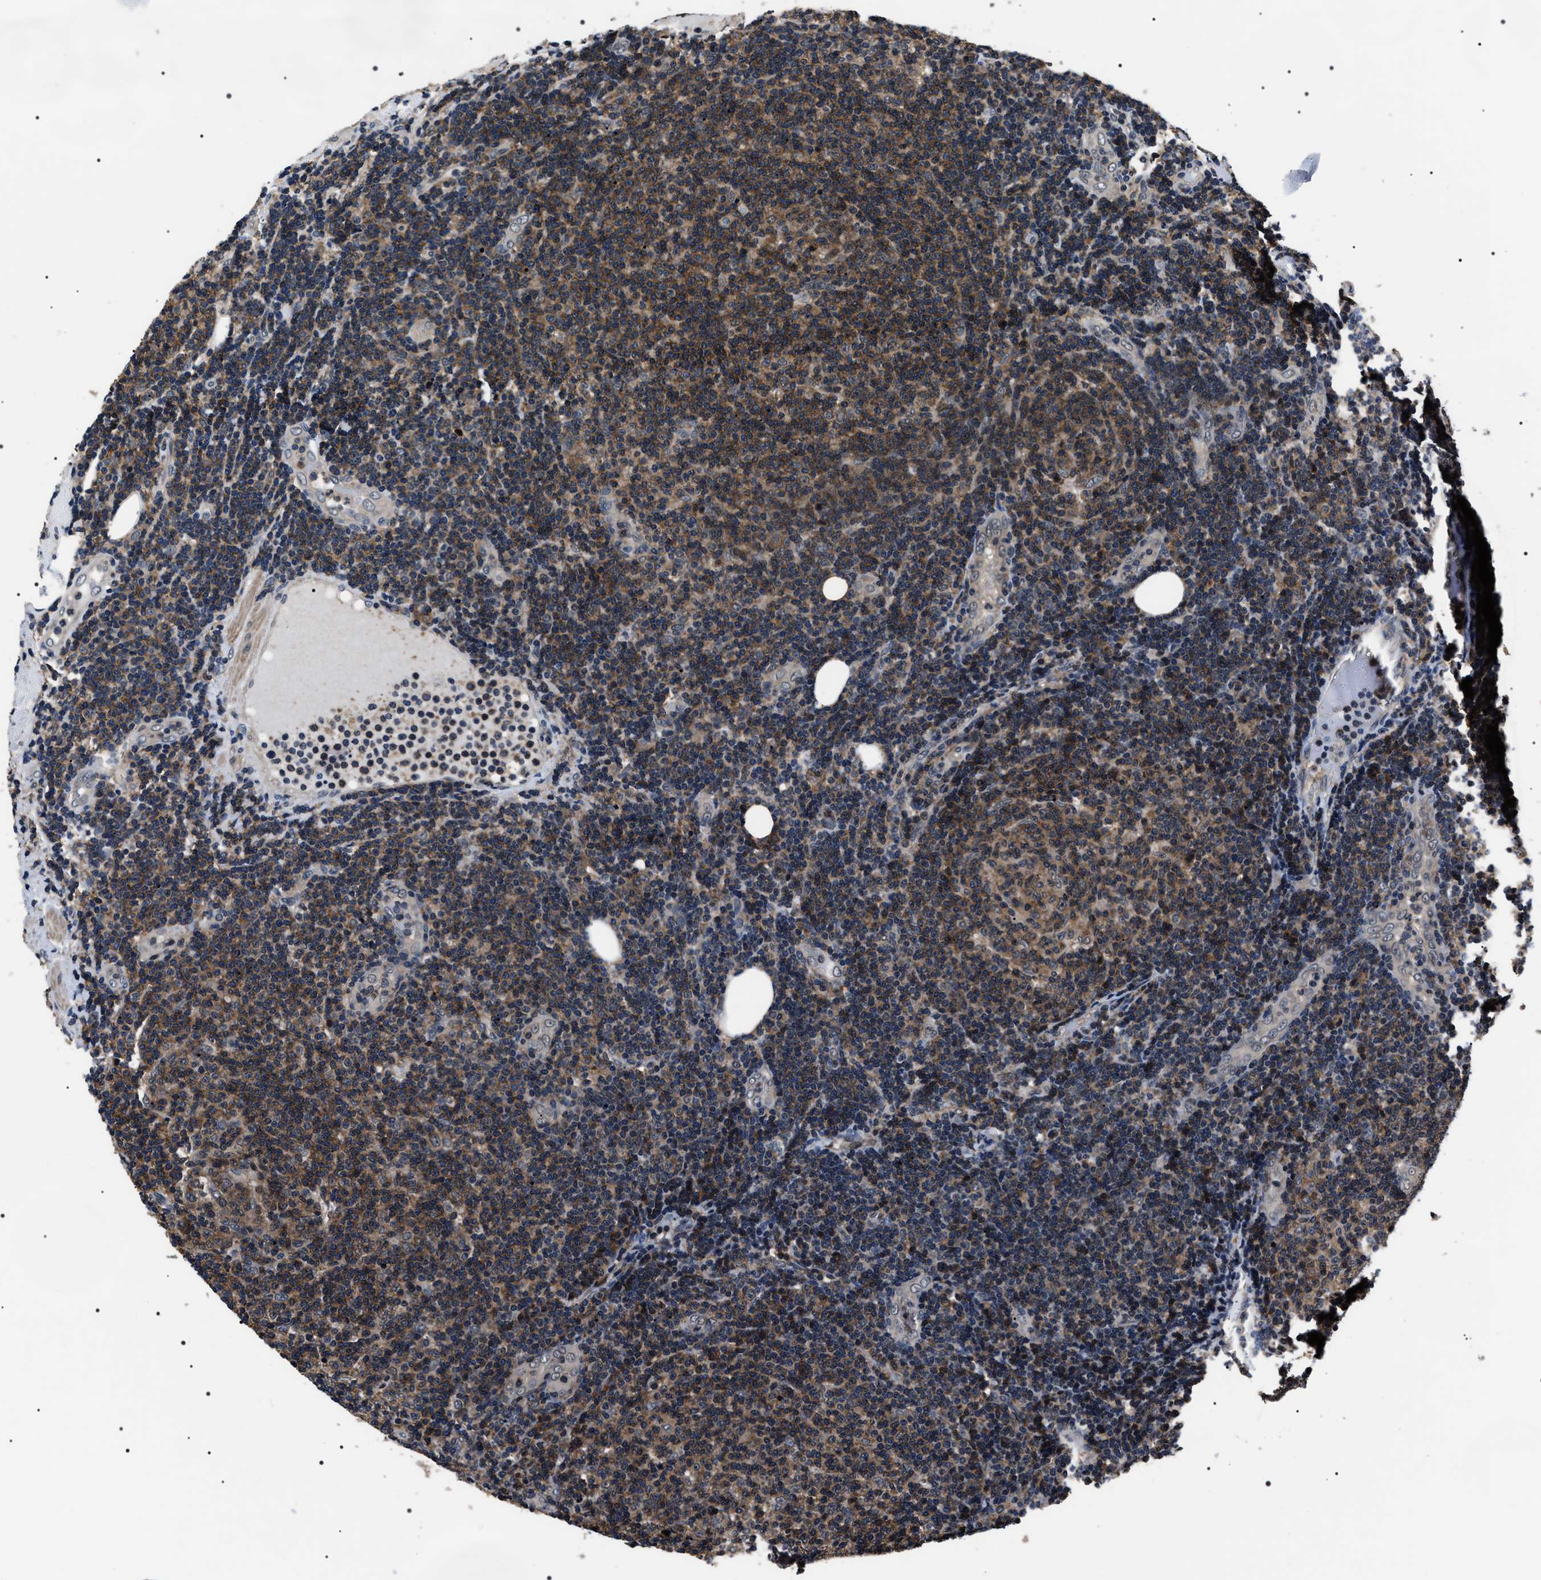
{"staining": {"intensity": "moderate", "quantity": ">75%", "location": "cytoplasmic/membranous"}, "tissue": "lymphoma", "cell_type": "Tumor cells", "image_type": "cancer", "snomed": [{"axis": "morphology", "description": "Malignant lymphoma, non-Hodgkin's type, Low grade"}, {"axis": "topography", "description": "Lymph node"}], "caption": "The histopathology image demonstrates a brown stain indicating the presence of a protein in the cytoplasmic/membranous of tumor cells in low-grade malignant lymphoma, non-Hodgkin's type.", "gene": "SIPA1", "patient": {"sex": "male", "age": 83}}